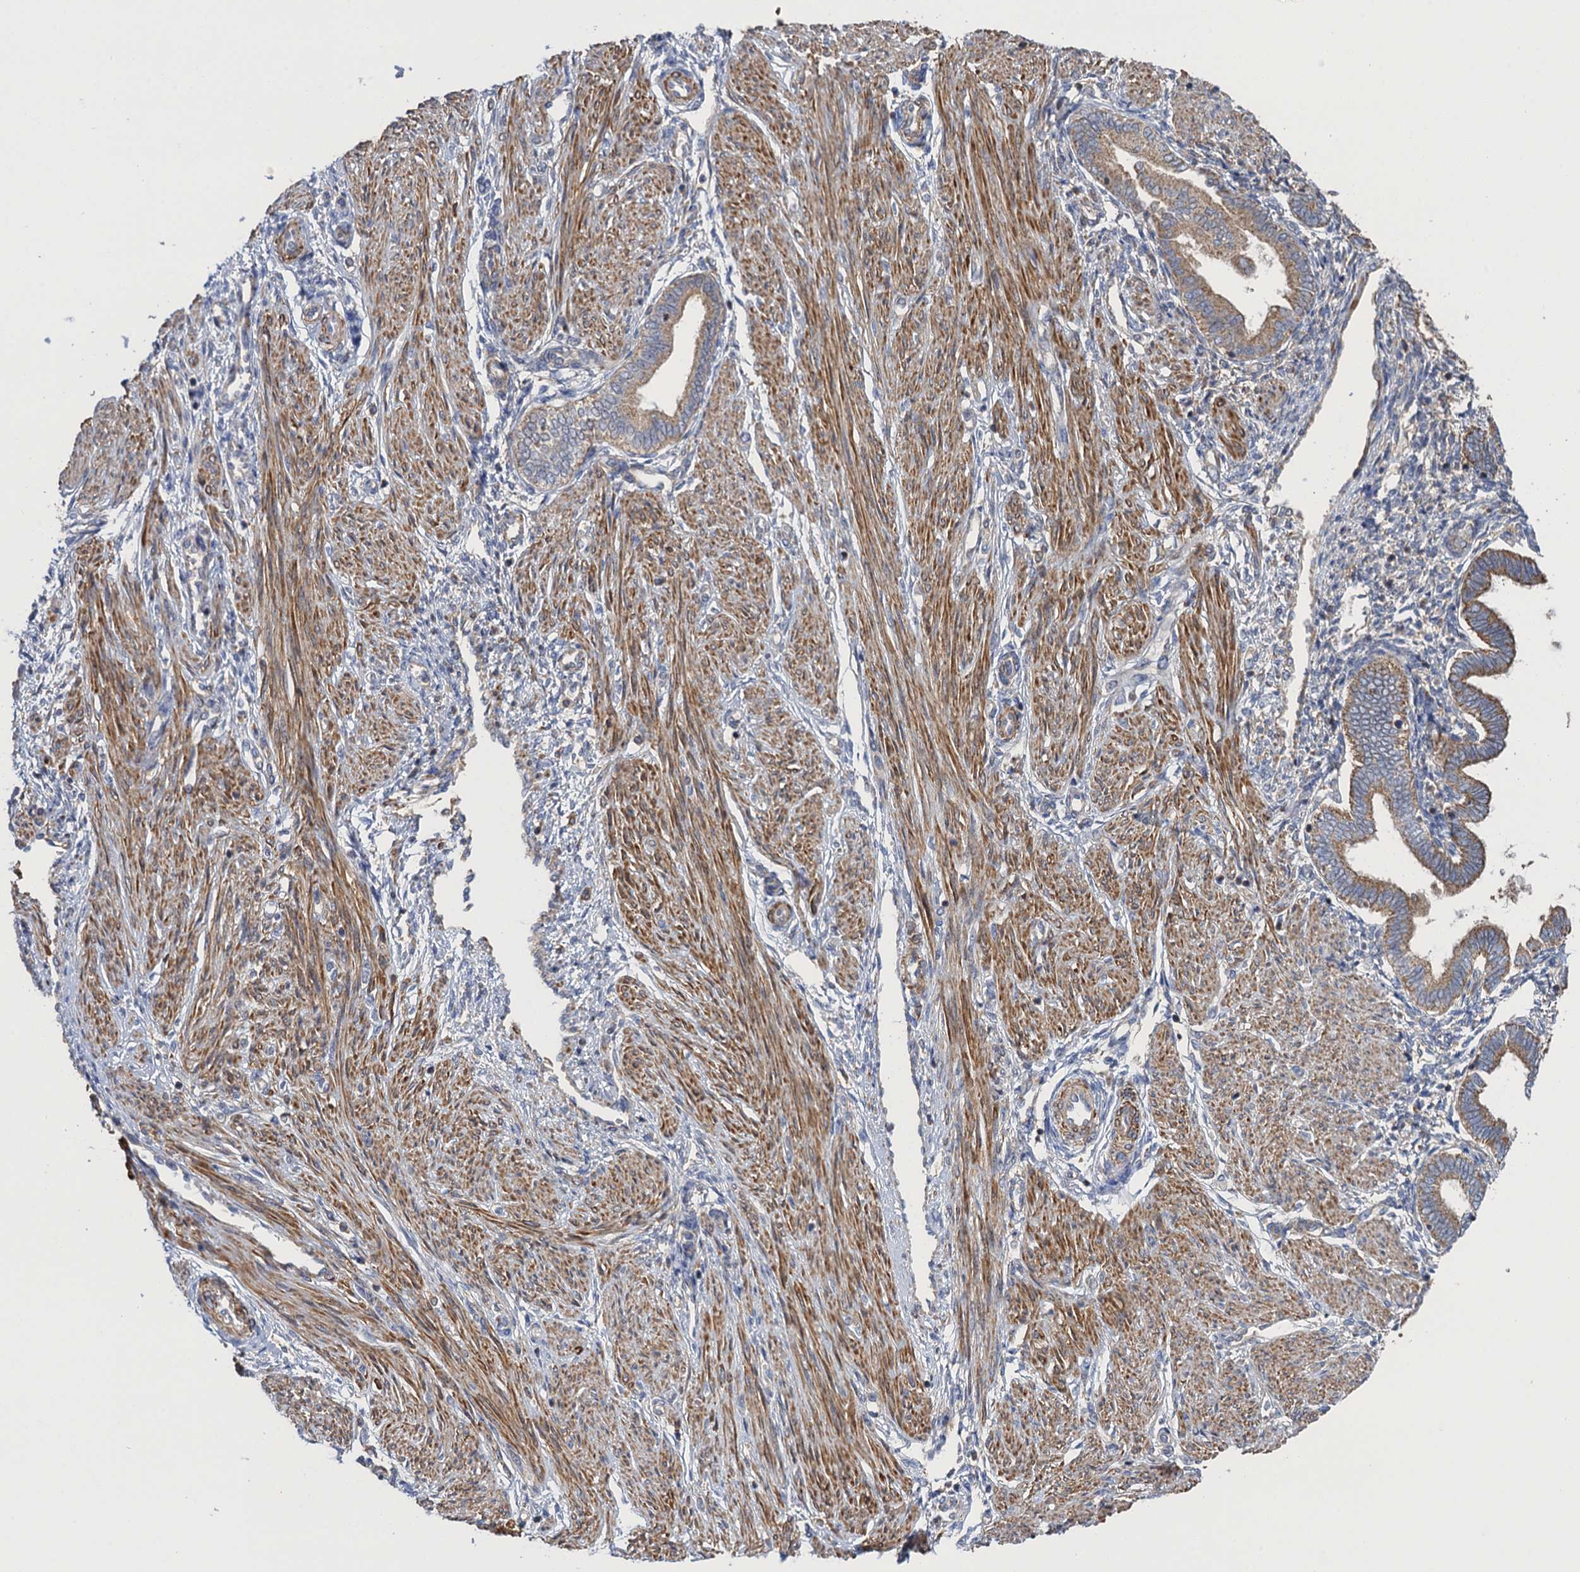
{"staining": {"intensity": "negative", "quantity": "none", "location": "none"}, "tissue": "endometrium", "cell_type": "Cells in endometrial stroma", "image_type": "normal", "snomed": [{"axis": "morphology", "description": "Normal tissue, NOS"}, {"axis": "topography", "description": "Endometrium"}], "caption": "Micrograph shows no significant protein staining in cells in endometrial stroma of benign endometrium. The staining is performed using DAB (3,3'-diaminobenzidine) brown chromogen with nuclei counter-stained in using hematoxylin.", "gene": "WDR88", "patient": {"sex": "female", "age": 53}}